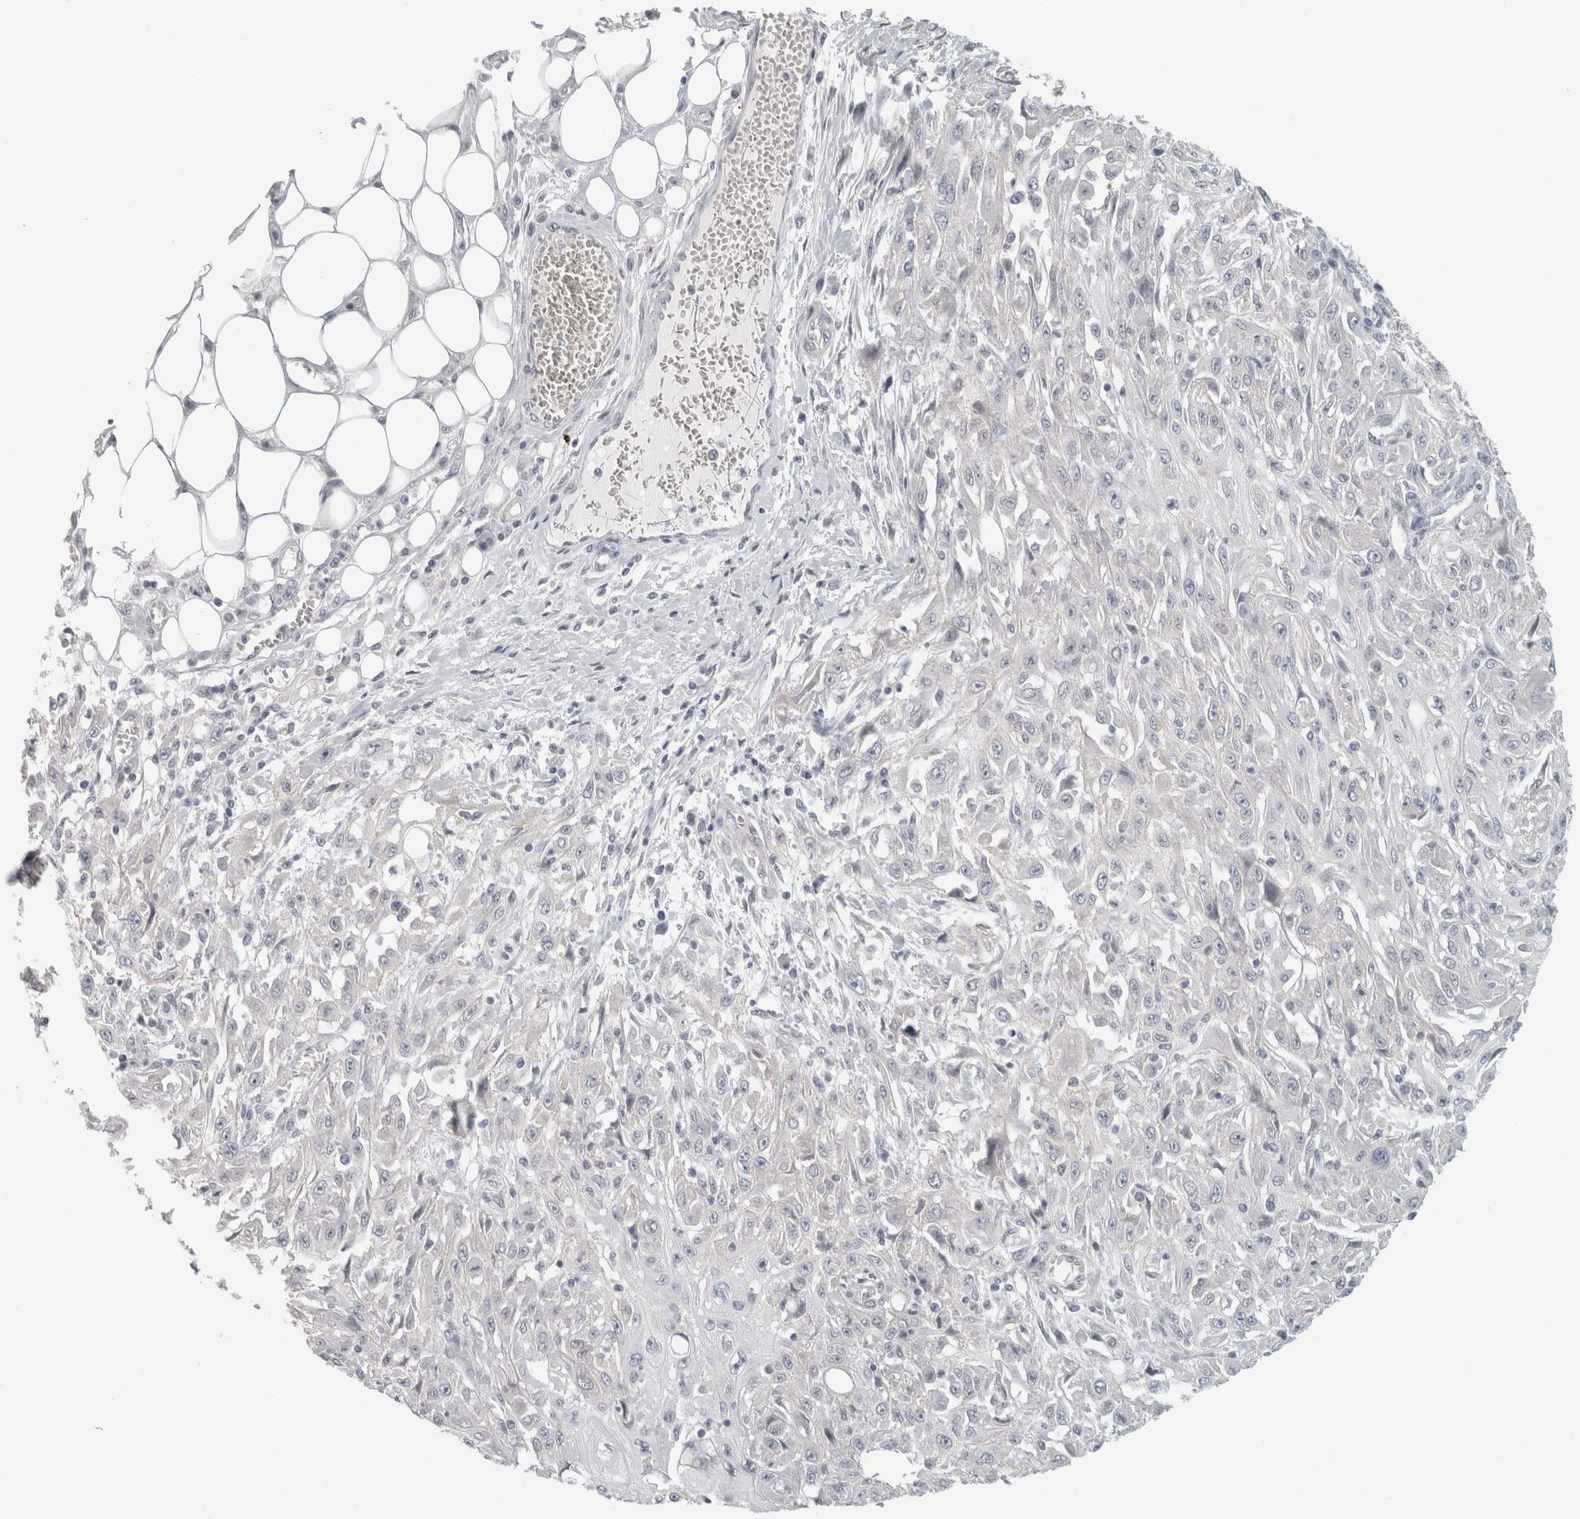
{"staining": {"intensity": "negative", "quantity": "none", "location": "none"}, "tissue": "skin cancer", "cell_type": "Tumor cells", "image_type": "cancer", "snomed": [{"axis": "morphology", "description": "Squamous cell carcinoma, NOS"}, {"axis": "morphology", "description": "Squamous cell carcinoma, metastatic, NOS"}, {"axis": "topography", "description": "Skin"}, {"axis": "topography", "description": "Lymph node"}], "caption": "Immunohistochemical staining of human metastatic squamous cell carcinoma (skin) demonstrates no significant expression in tumor cells.", "gene": "FBLIM1", "patient": {"sex": "male", "age": 75}}